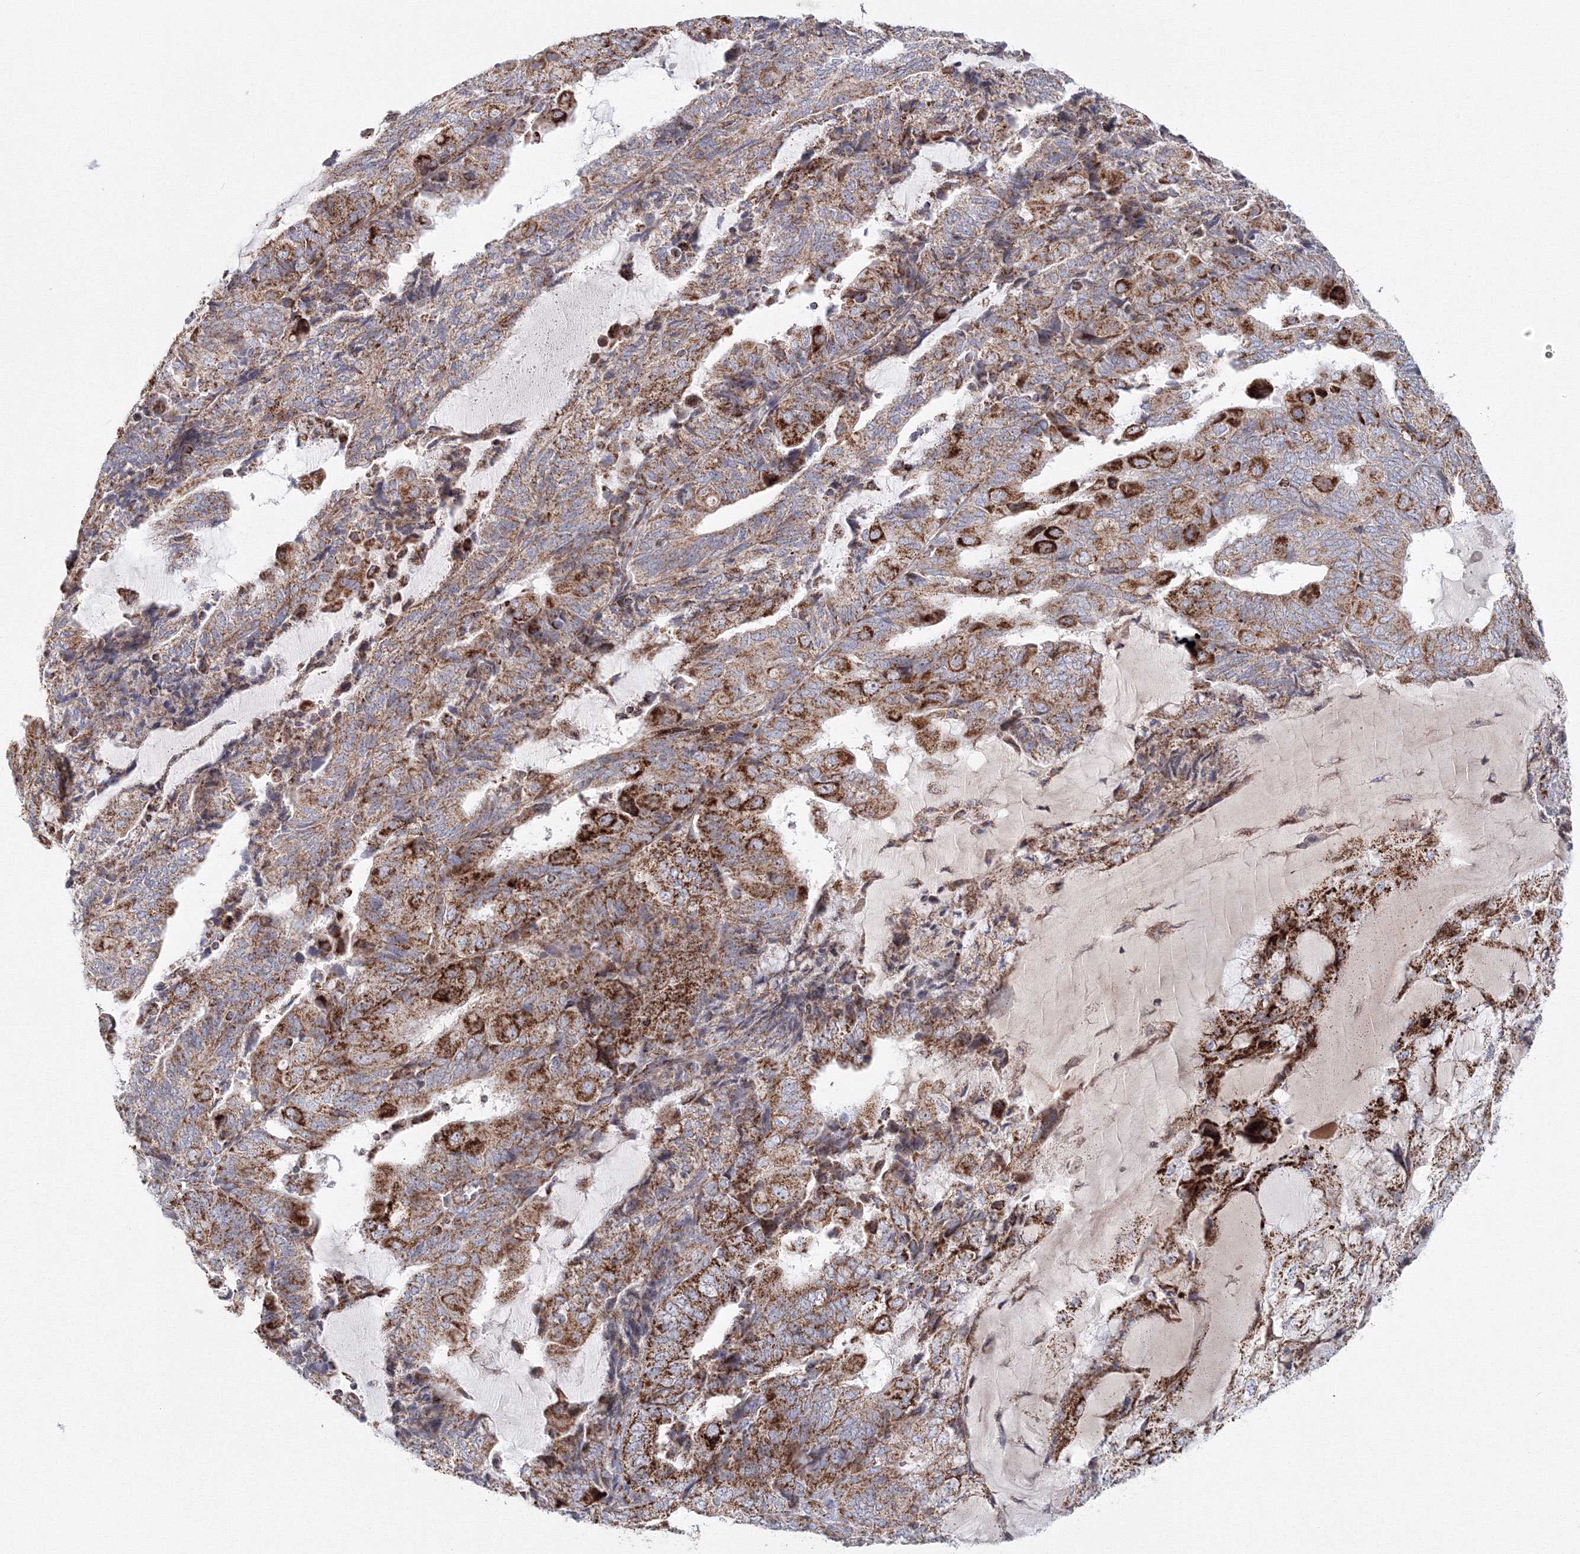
{"staining": {"intensity": "strong", "quantity": ">75%", "location": "cytoplasmic/membranous"}, "tissue": "endometrial cancer", "cell_type": "Tumor cells", "image_type": "cancer", "snomed": [{"axis": "morphology", "description": "Adenocarcinoma, NOS"}, {"axis": "topography", "description": "Endometrium"}], "caption": "The histopathology image demonstrates a brown stain indicating the presence of a protein in the cytoplasmic/membranous of tumor cells in endometrial adenocarcinoma. (IHC, brightfield microscopy, high magnification).", "gene": "GRPEL1", "patient": {"sex": "female", "age": 81}}